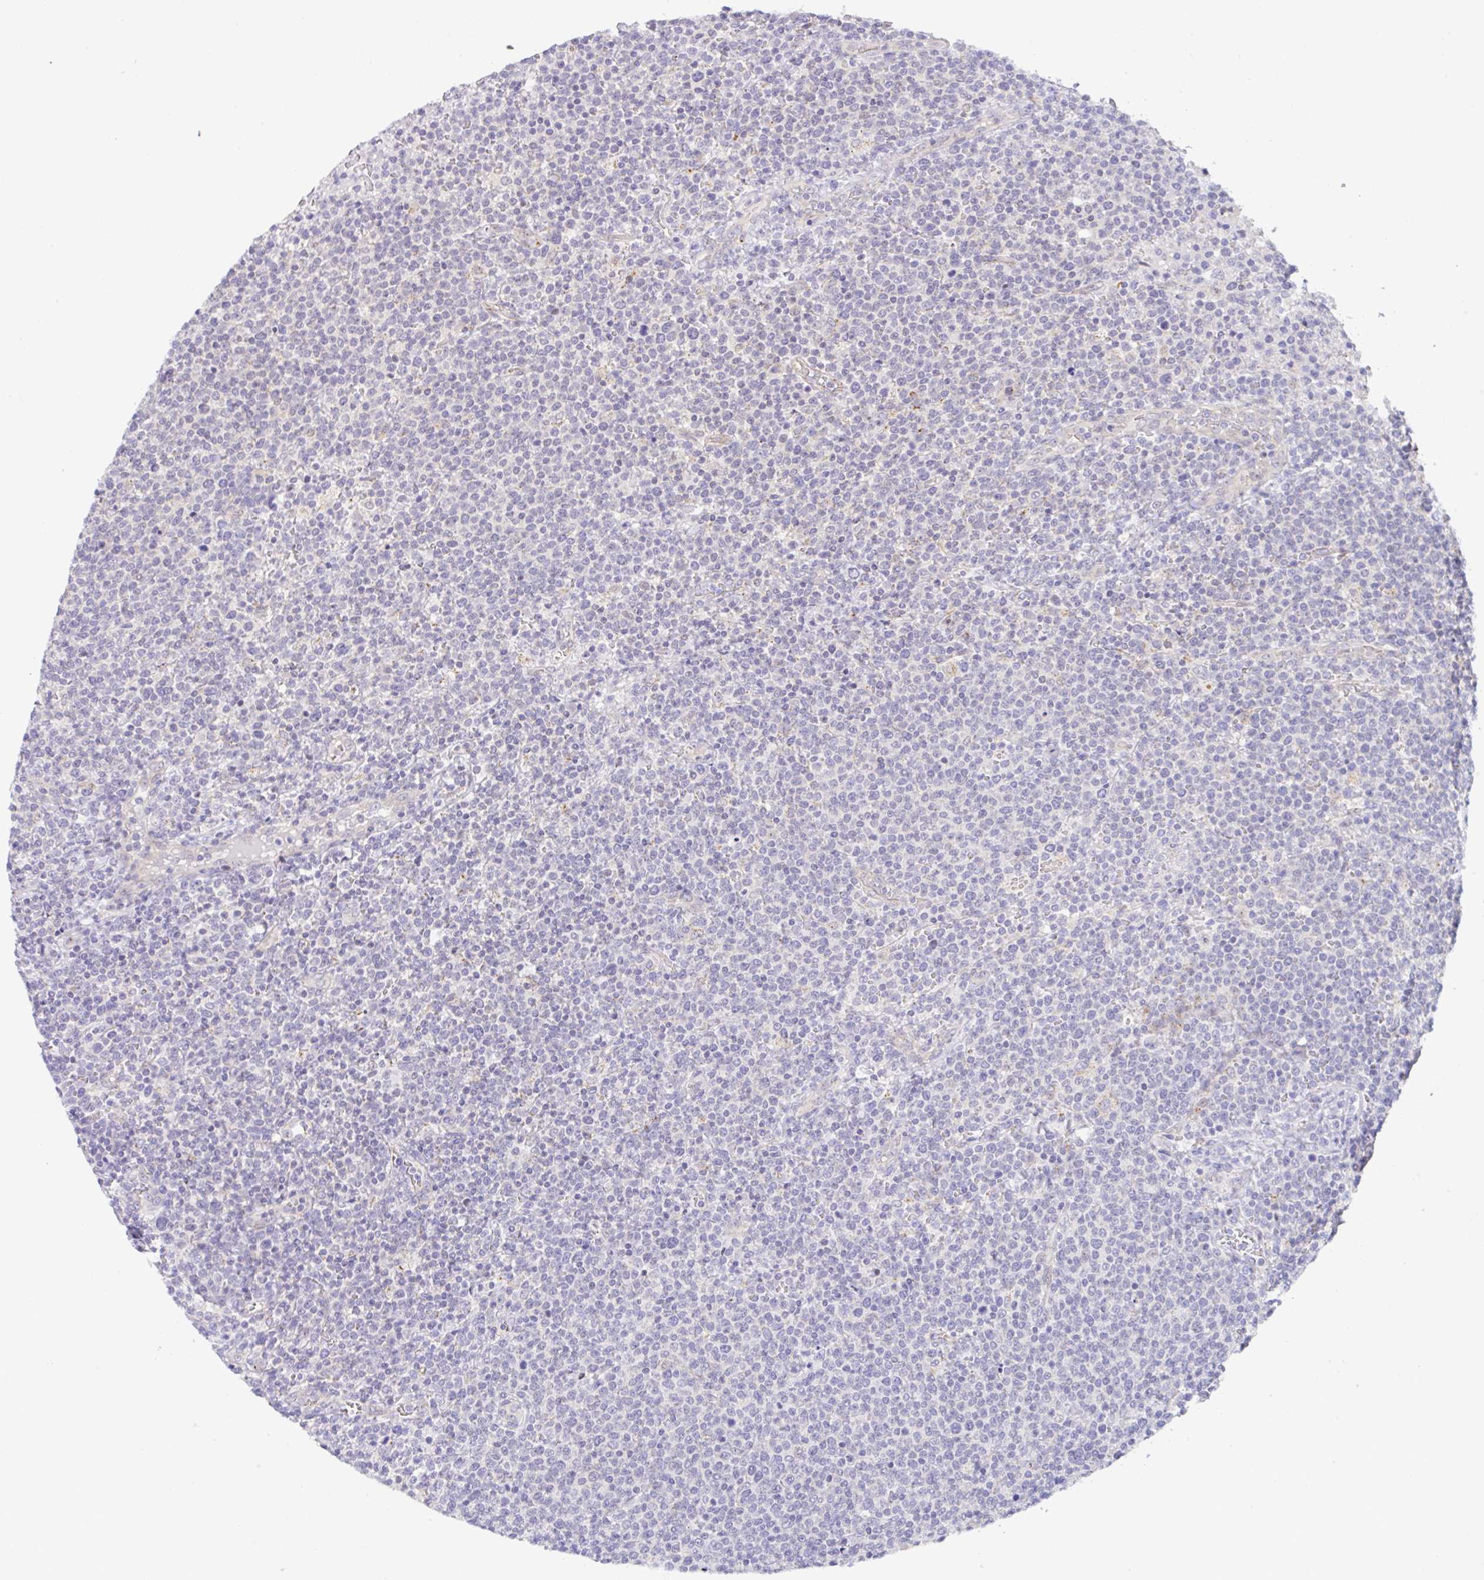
{"staining": {"intensity": "negative", "quantity": "none", "location": "none"}, "tissue": "lymphoma", "cell_type": "Tumor cells", "image_type": "cancer", "snomed": [{"axis": "morphology", "description": "Malignant lymphoma, non-Hodgkin's type, High grade"}, {"axis": "topography", "description": "Lymph node"}], "caption": "The micrograph reveals no significant expression in tumor cells of lymphoma.", "gene": "CGNL1", "patient": {"sex": "male", "age": 61}}